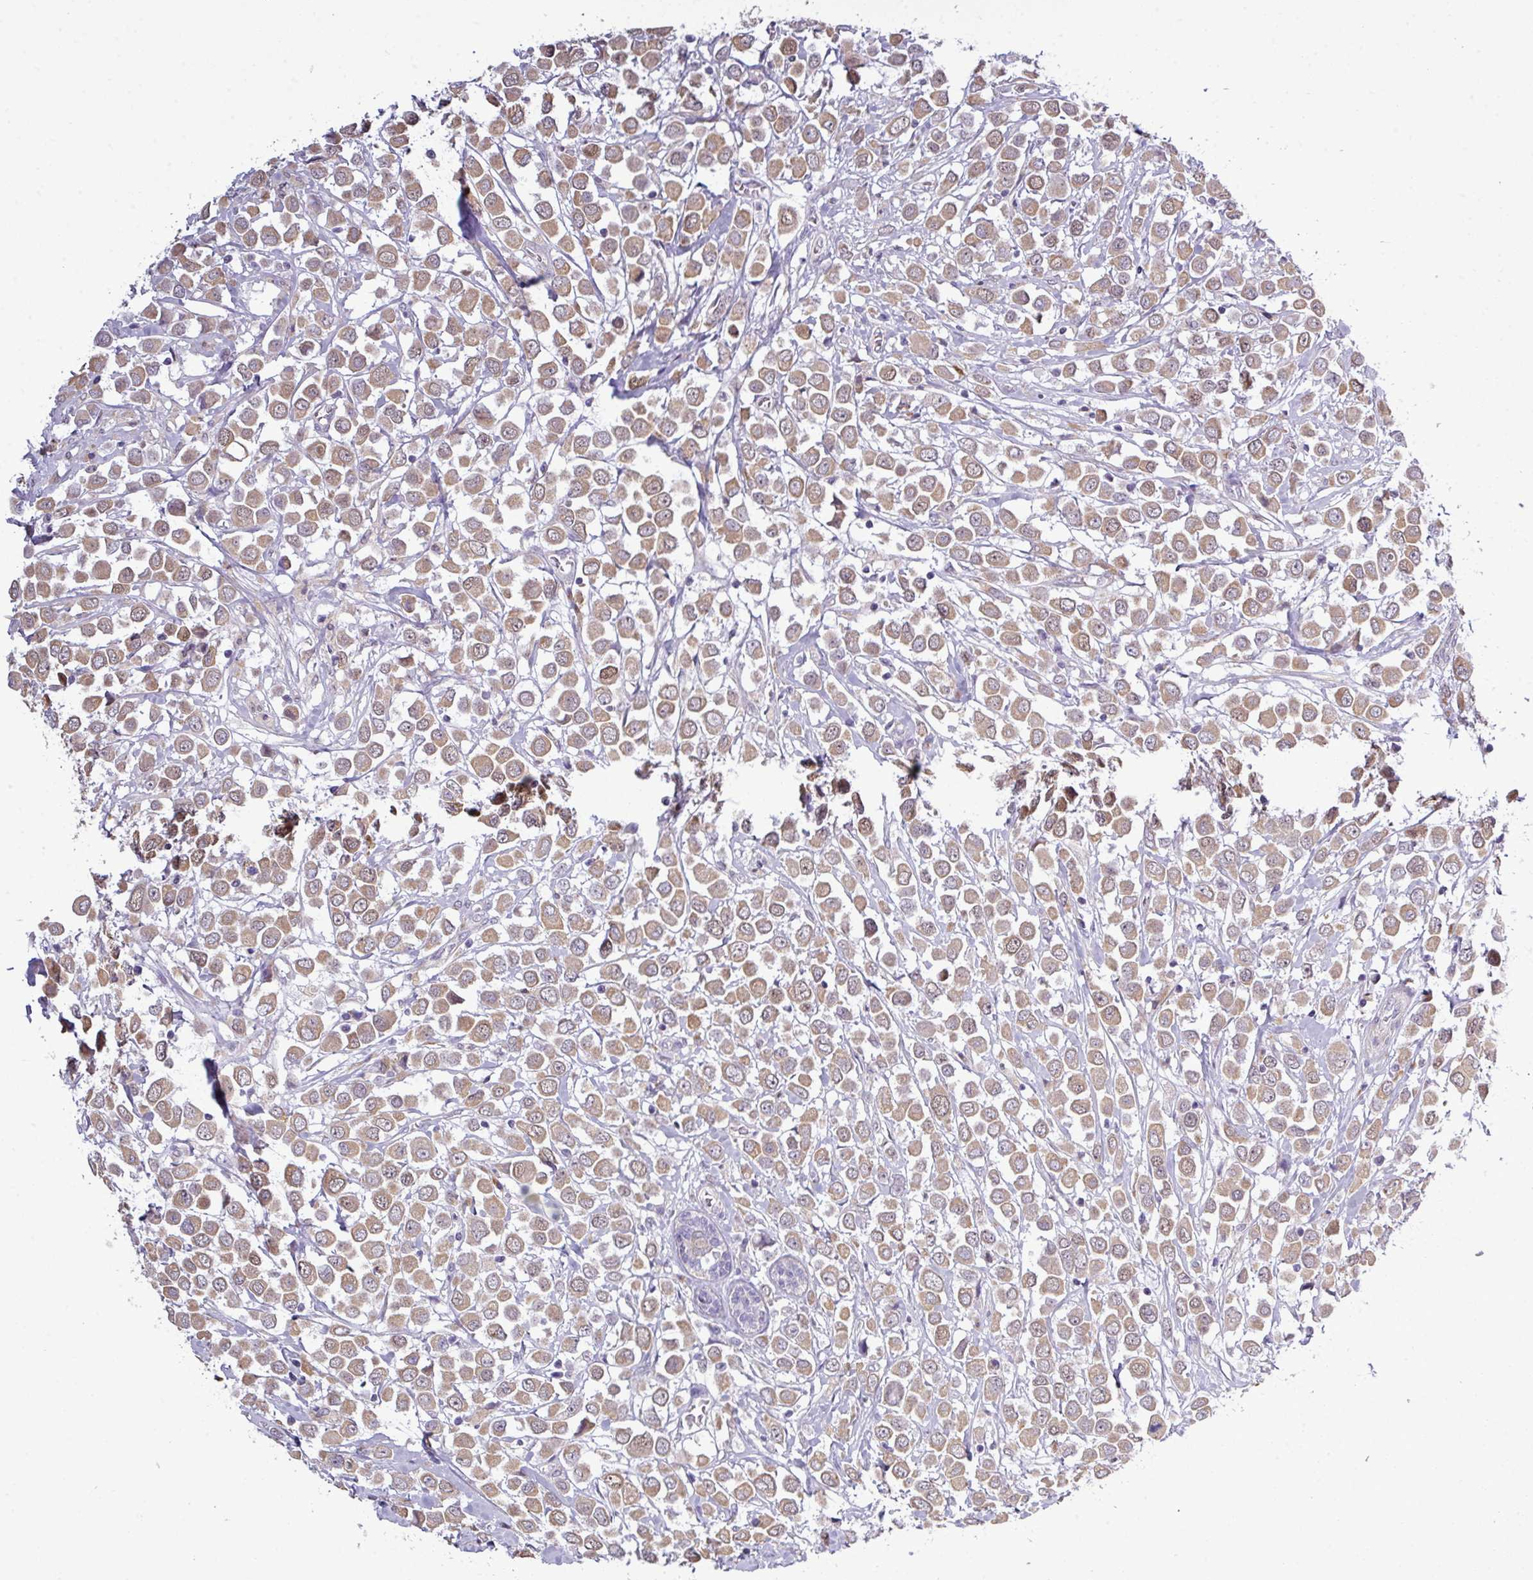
{"staining": {"intensity": "moderate", "quantity": ">75%", "location": "cytoplasmic/membranous,nuclear"}, "tissue": "breast cancer", "cell_type": "Tumor cells", "image_type": "cancer", "snomed": [{"axis": "morphology", "description": "Duct carcinoma"}, {"axis": "topography", "description": "Breast"}], "caption": "An immunohistochemistry (IHC) micrograph of neoplastic tissue is shown. Protein staining in brown shows moderate cytoplasmic/membranous and nuclear positivity in breast intraductal carcinoma within tumor cells.", "gene": "ZNF217", "patient": {"sex": "female", "age": 61}}